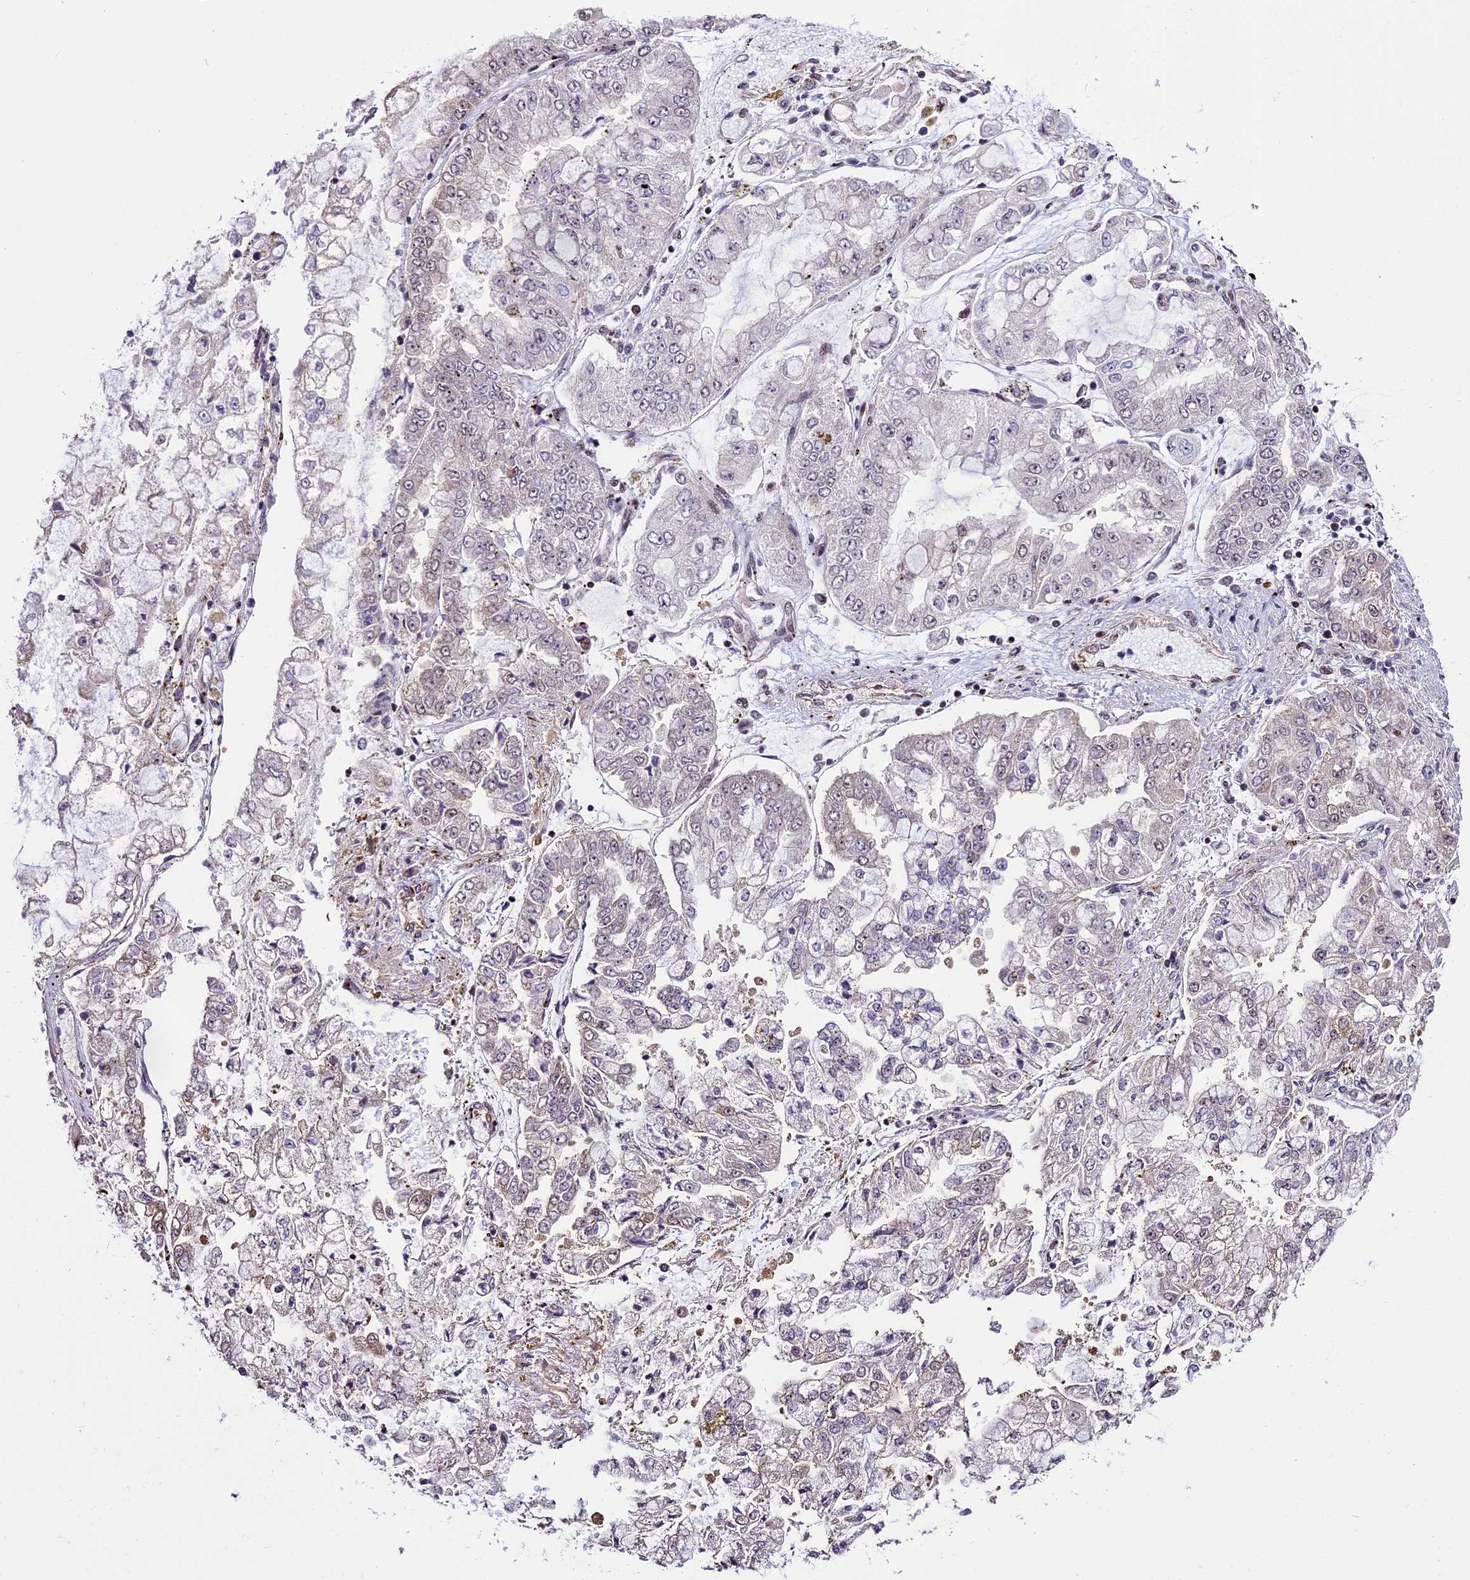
{"staining": {"intensity": "negative", "quantity": "none", "location": "none"}, "tissue": "stomach cancer", "cell_type": "Tumor cells", "image_type": "cancer", "snomed": [{"axis": "morphology", "description": "Adenocarcinoma, NOS"}, {"axis": "topography", "description": "Stomach"}], "caption": "An immunohistochemistry (IHC) histopathology image of stomach cancer is shown. There is no staining in tumor cells of stomach cancer.", "gene": "POLR3E", "patient": {"sex": "male", "age": 76}}